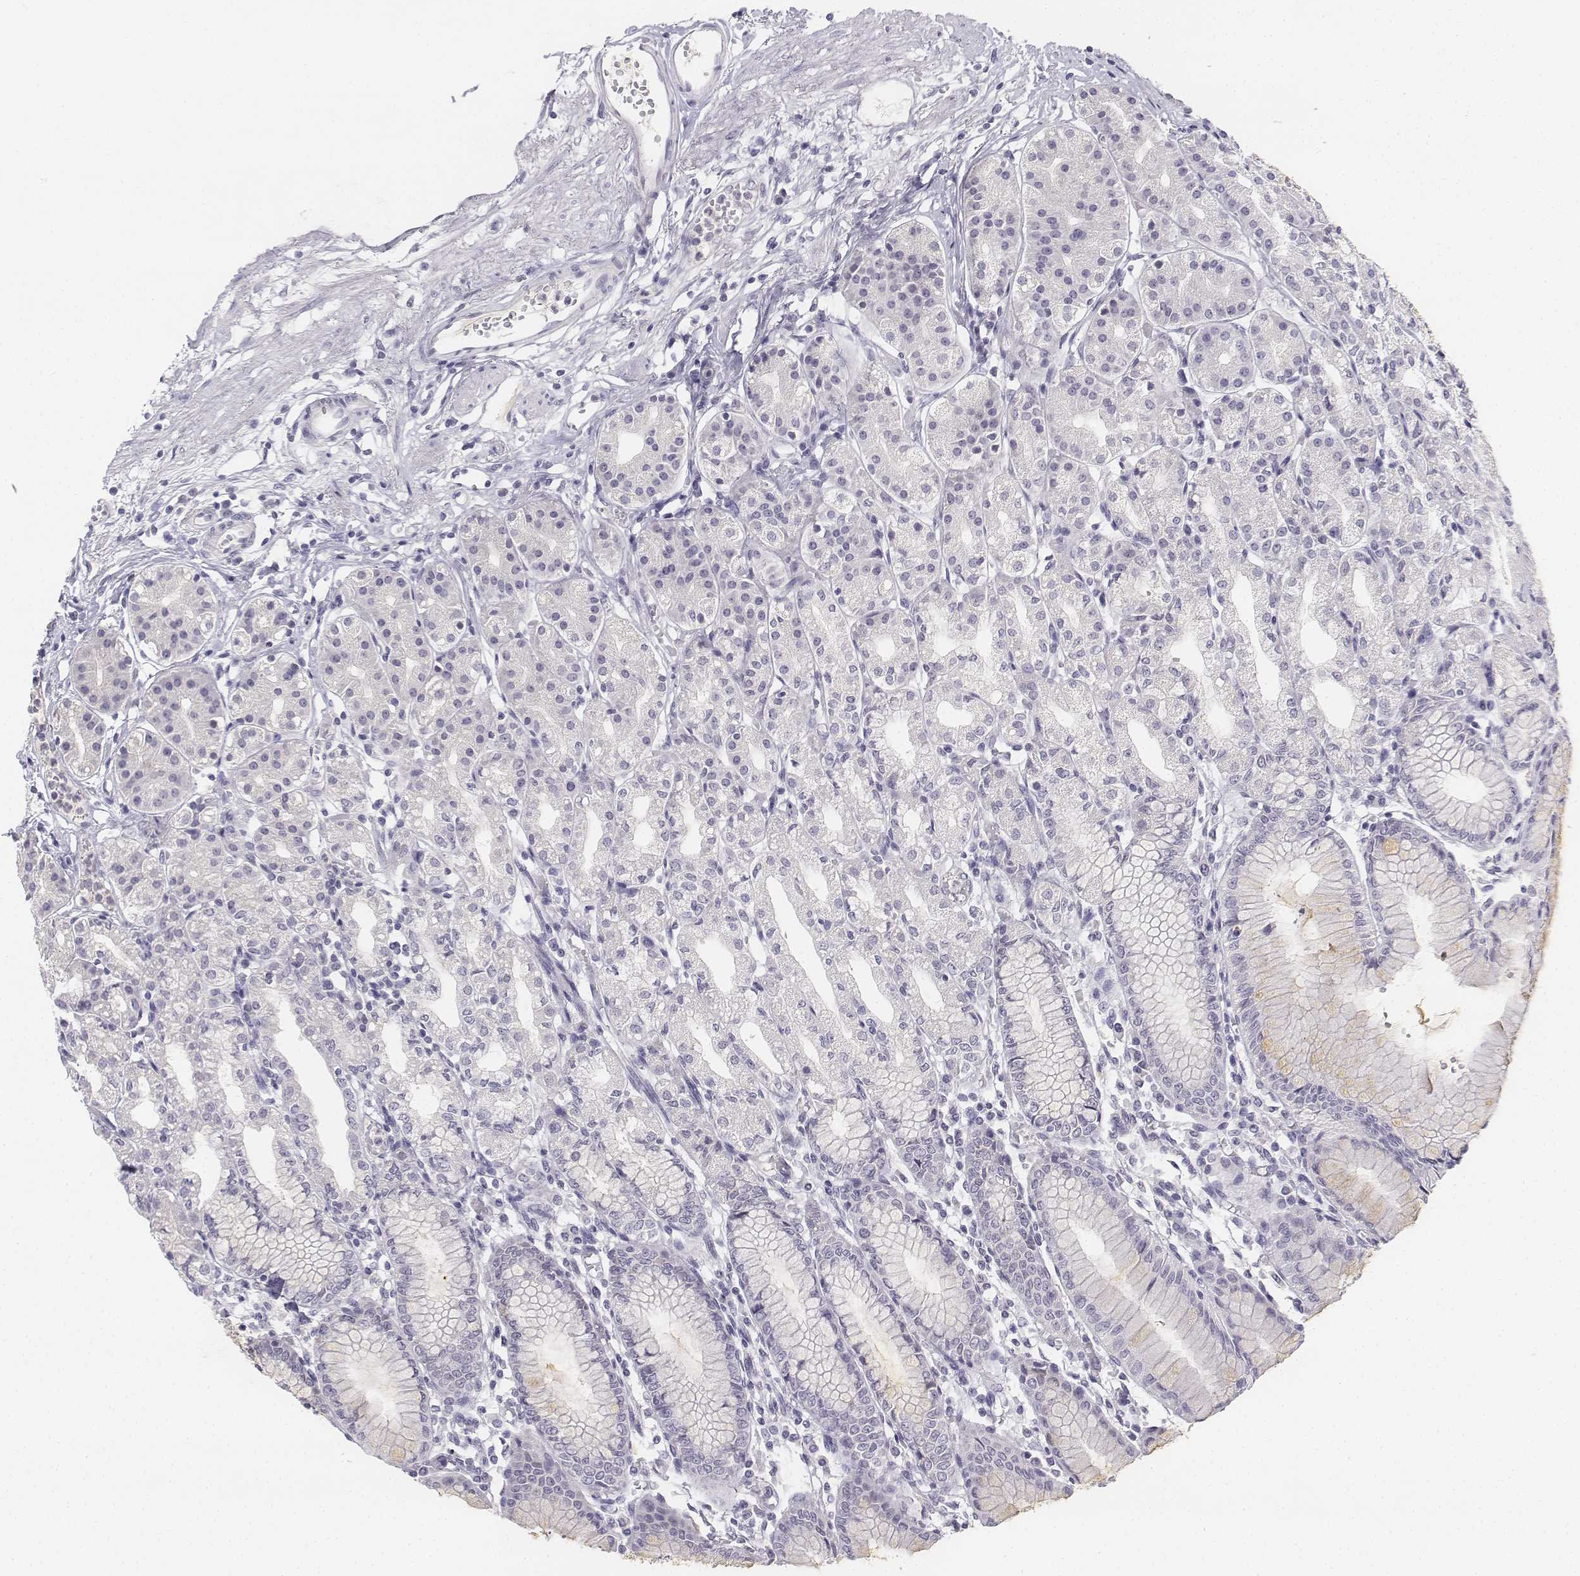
{"staining": {"intensity": "weak", "quantity": "<25%", "location": "cytoplasmic/membranous"}, "tissue": "stomach", "cell_type": "Glandular cells", "image_type": "normal", "snomed": [{"axis": "morphology", "description": "Normal tissue, NOS"}, {"axis": "topography", "description": "Skeletal muscle"}, {"axis": "topography", "description": "Stomach"}], "caption": "Glandular cells are negative for protein expression in unremarkable human stomach. (Stains: DAB (3,3'-diaminobenzidine) immunohistochemistry (IHC) with hematoxylin counter stain, Microscopy: brightfield microscopy at high magnification).", "gene": "UCN2", "patient": {"sex": "female", "age": 57}}